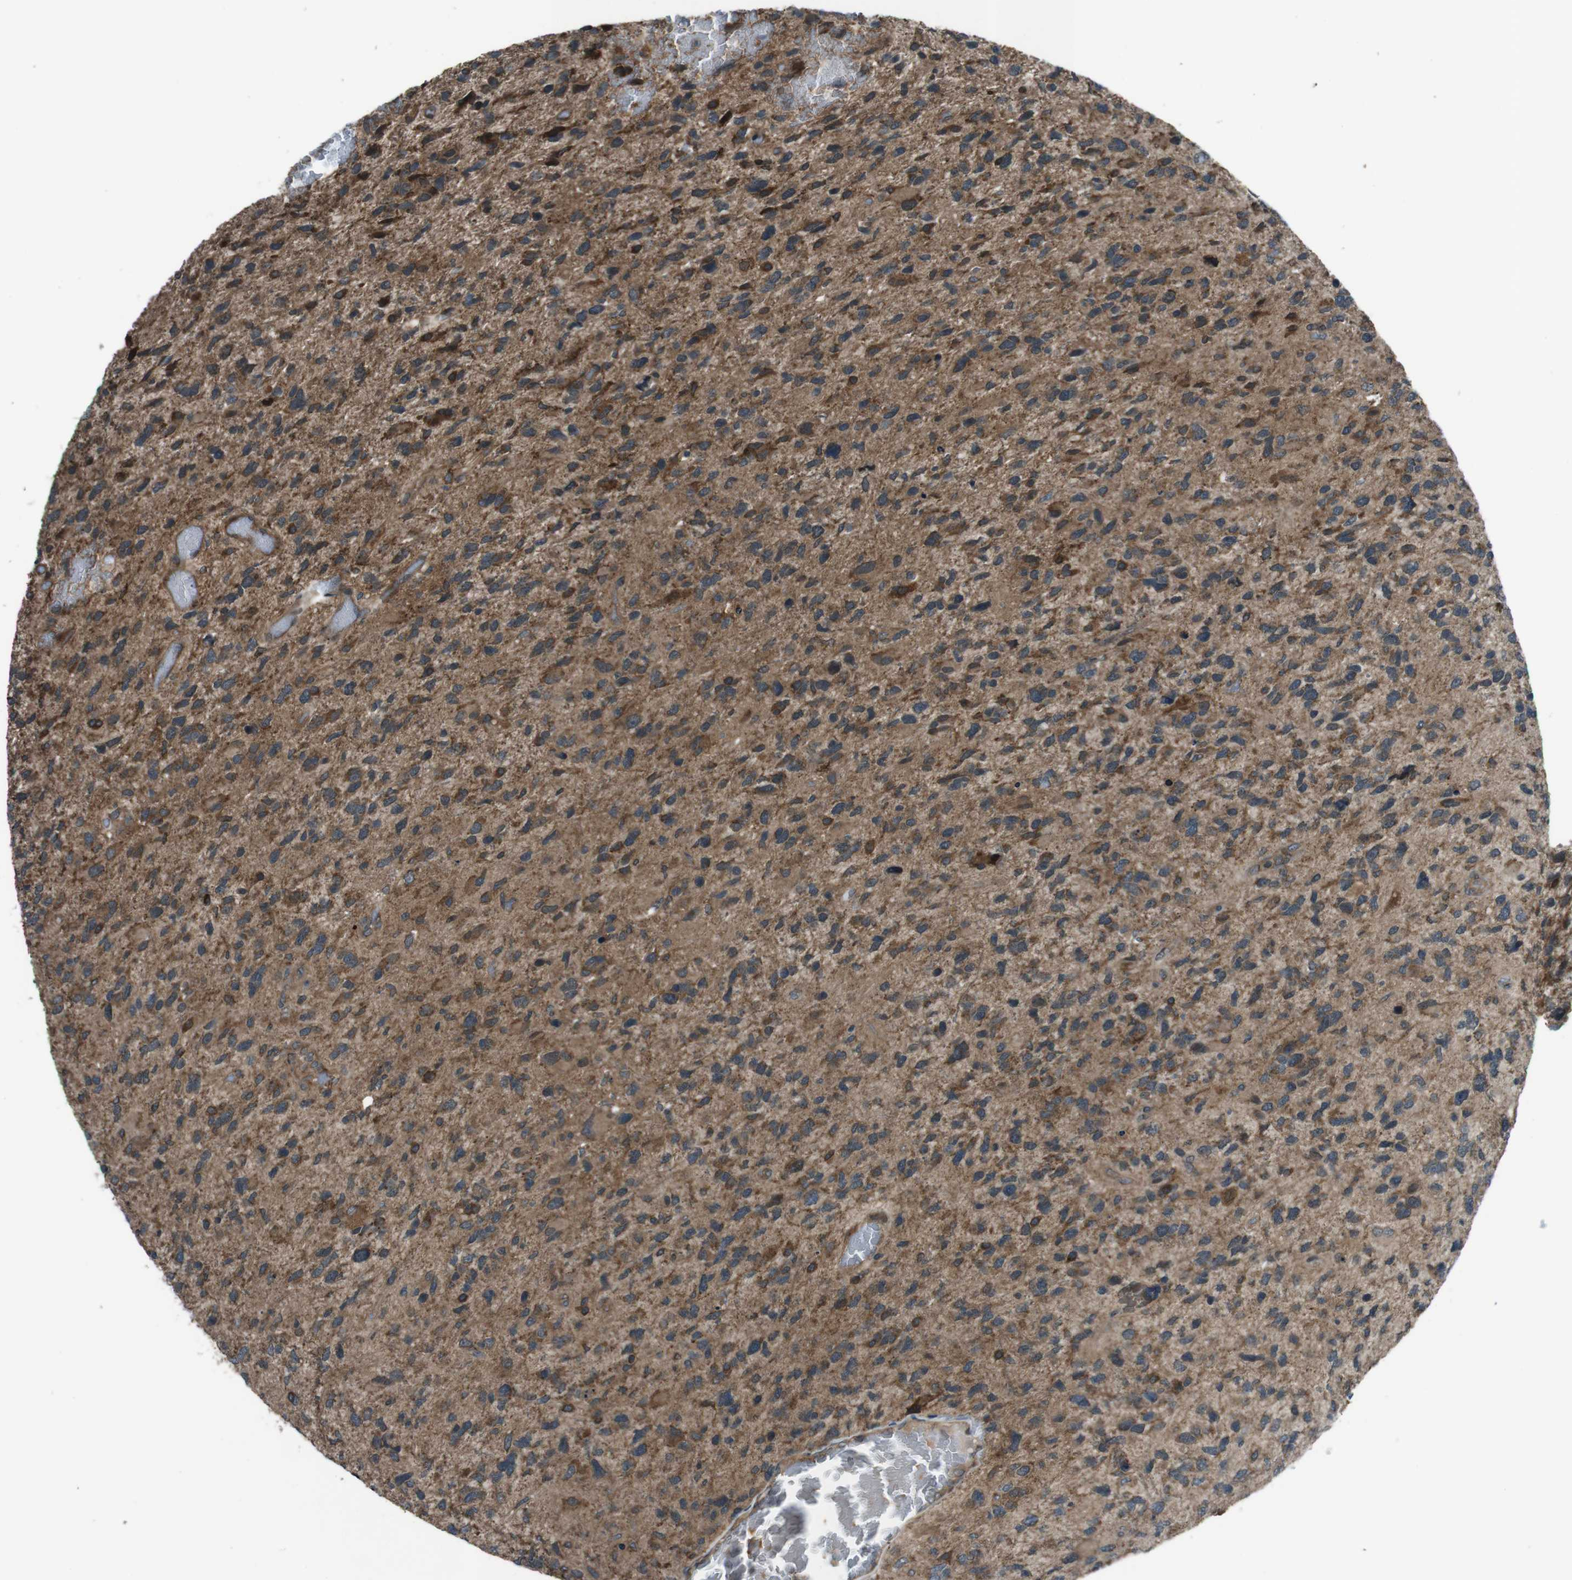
{"staining": {"intensity": "strong", "quantity": "<25%", "location": "cytoplasmic/membranous"}, "tissue": "glioma", "cell_type": "Tumor cells", "image_type": "cancer", "snomed": [{"axis": "morphology", "description": "Glioma, malignant, High grade"}, {"axis": "topography", "description": "Brain"}], "caption": "Glioma tissue exhibits strong cytoplasmic/membranous positivity in about <25% of tumor cells The staining is performed using DAB (3,3'-diaminobenzidine) brown chromogen to label protein expression. The nuclei are counter-stained blue using hematoxylin.", "gene": "SLC27A4", "patient": {"sex": "female", "age": 58}}